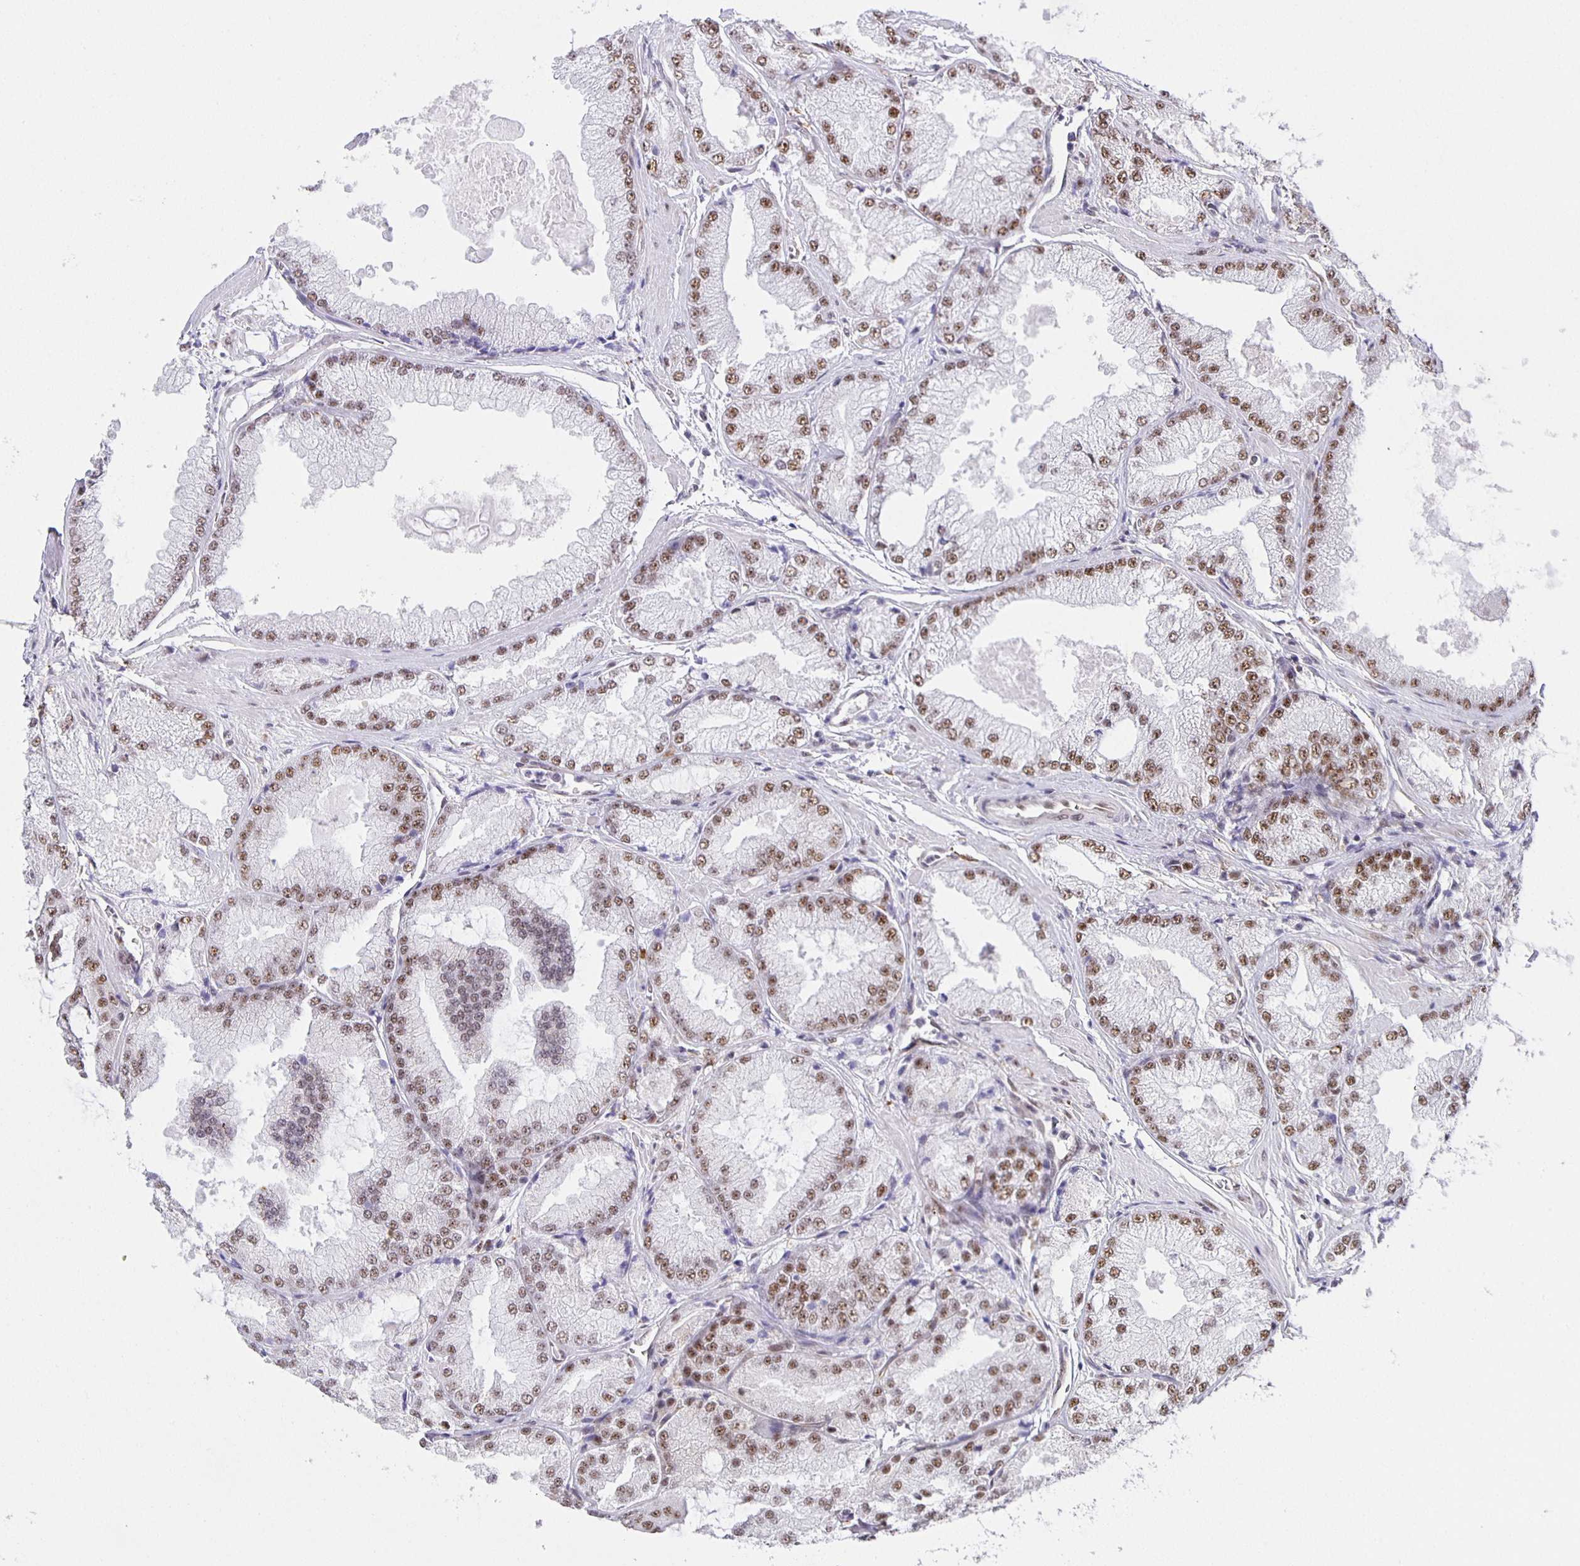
{"staining": {"intensity": "moderate", "quantity": ">75%", "location": "nuclear"}, "tissue": "prostate cancer", "cell_type": "Tumor cells", "image_type": "cancer", "snomed": [{"axis": "morphology", "description": "Adenocarcinoma, High grade"}, {"axis": "topography", "description": "Prostate"}], "caption": "IHC of human high-grade adenocarcinoma (prostate) exhibits medium levels of moderate nuclear expression in about >75% of tumor cells.", "gene": "ZRANB2", "patient": {"sex": "male", "age": 68}}